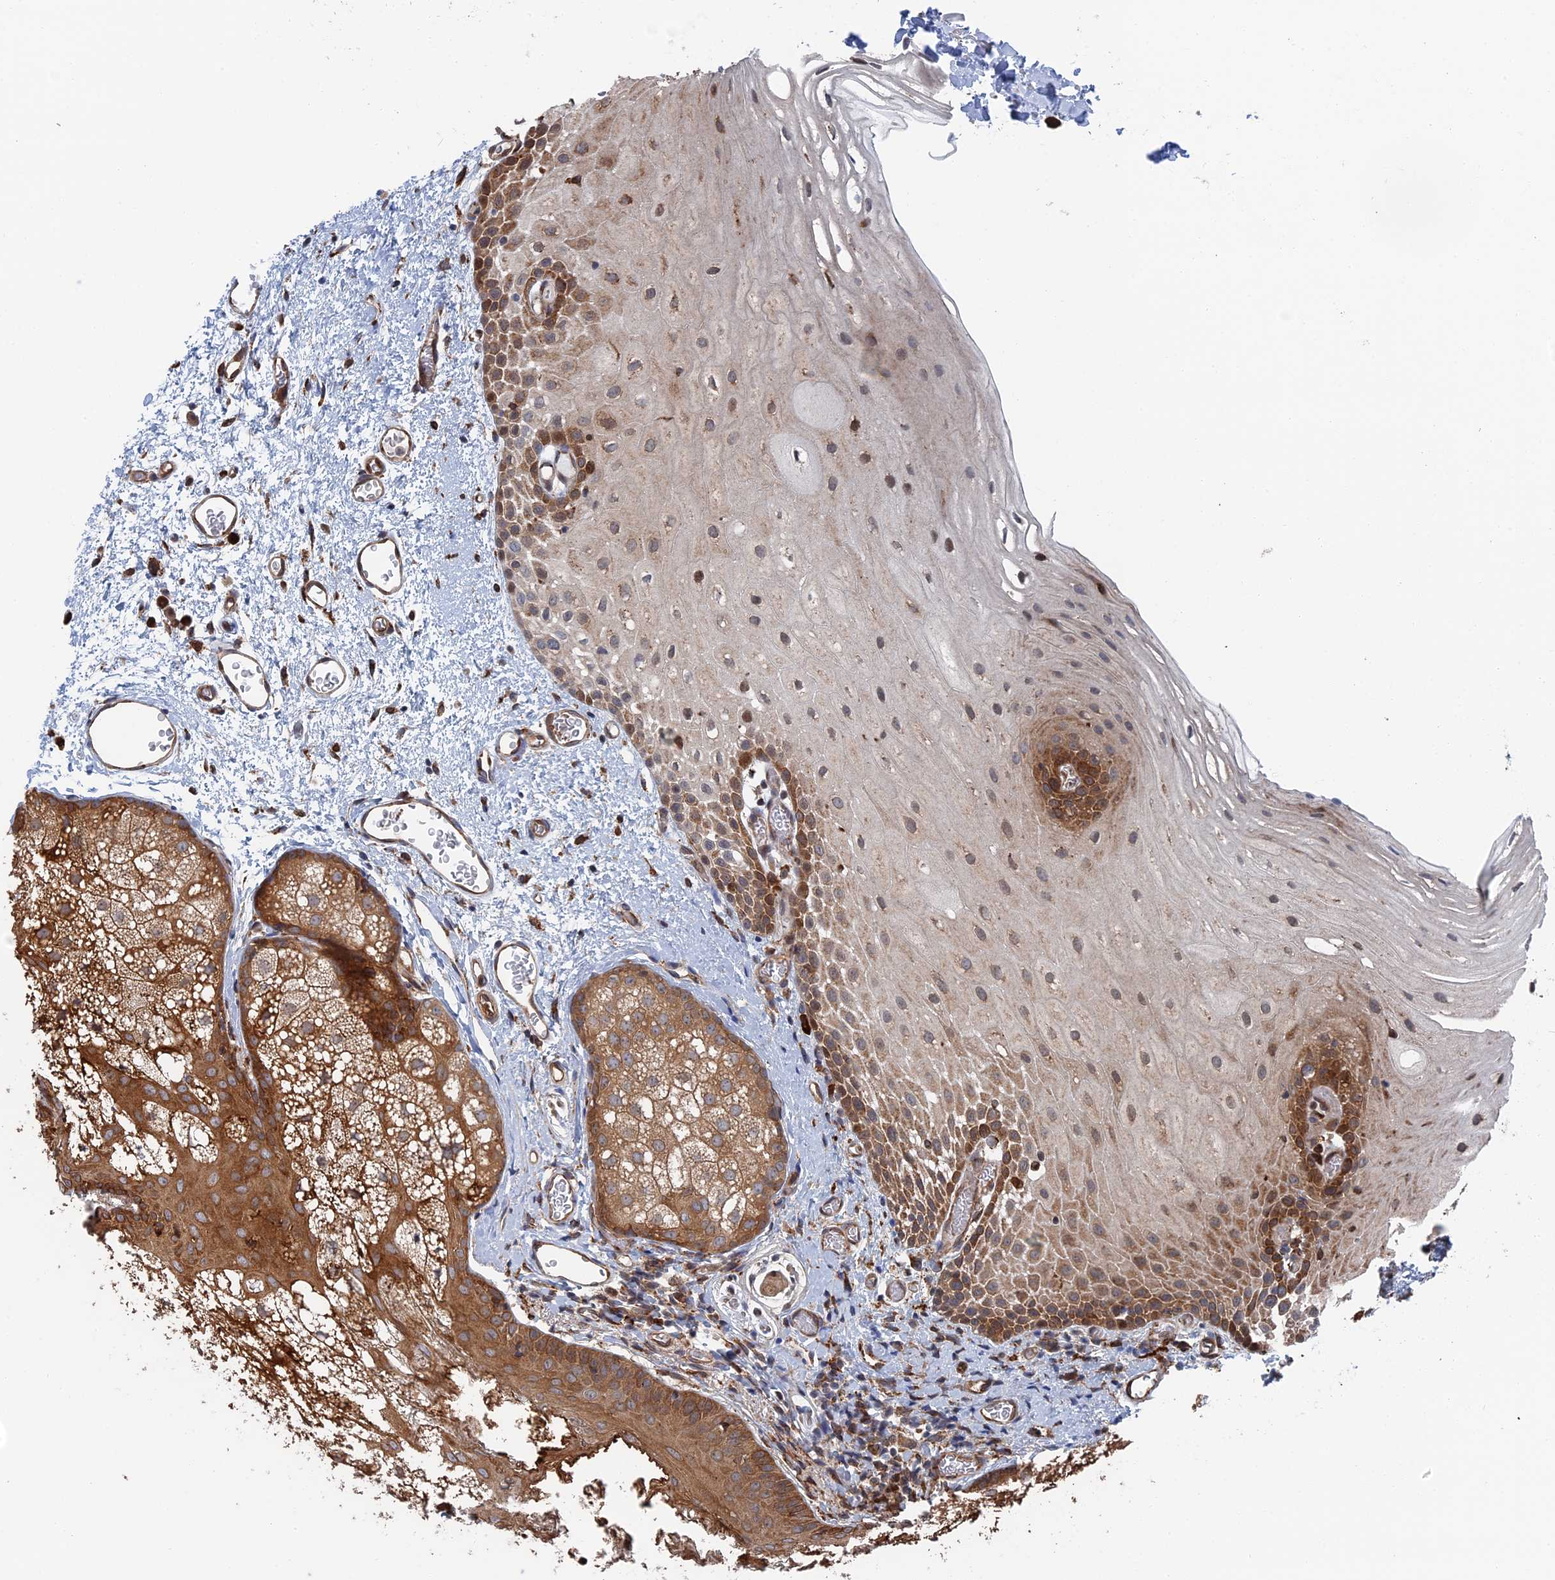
{"staining": {"intensity": "moderate", "quantity": "25%-75%", "location": "cytoplasmic/membranous"}, "tissue": "oral mucosa", "cell_type": "Squamous epithelial cells", "image_type": "normal", "snomed": [{"axis": "morphology", "description": "Normal tissue, NOS"}, {"axis": "morphology", "description": "Squamous cell carcinoma, NOS"}, {"axis": "topography", "description": "Oral tissue"}, {"axis": "topography", "description": "Head-Neck"}], "caption": "Immunohistochemical staining of benign human oral mucosa displays 25%-75% levels of moderate cytoplasmic/membranous protein positivity in approximately 25%-75% of squamous epithelial cells.", "gene": "BPIFB6", "patient": {"sex": "female", "age": 70}}